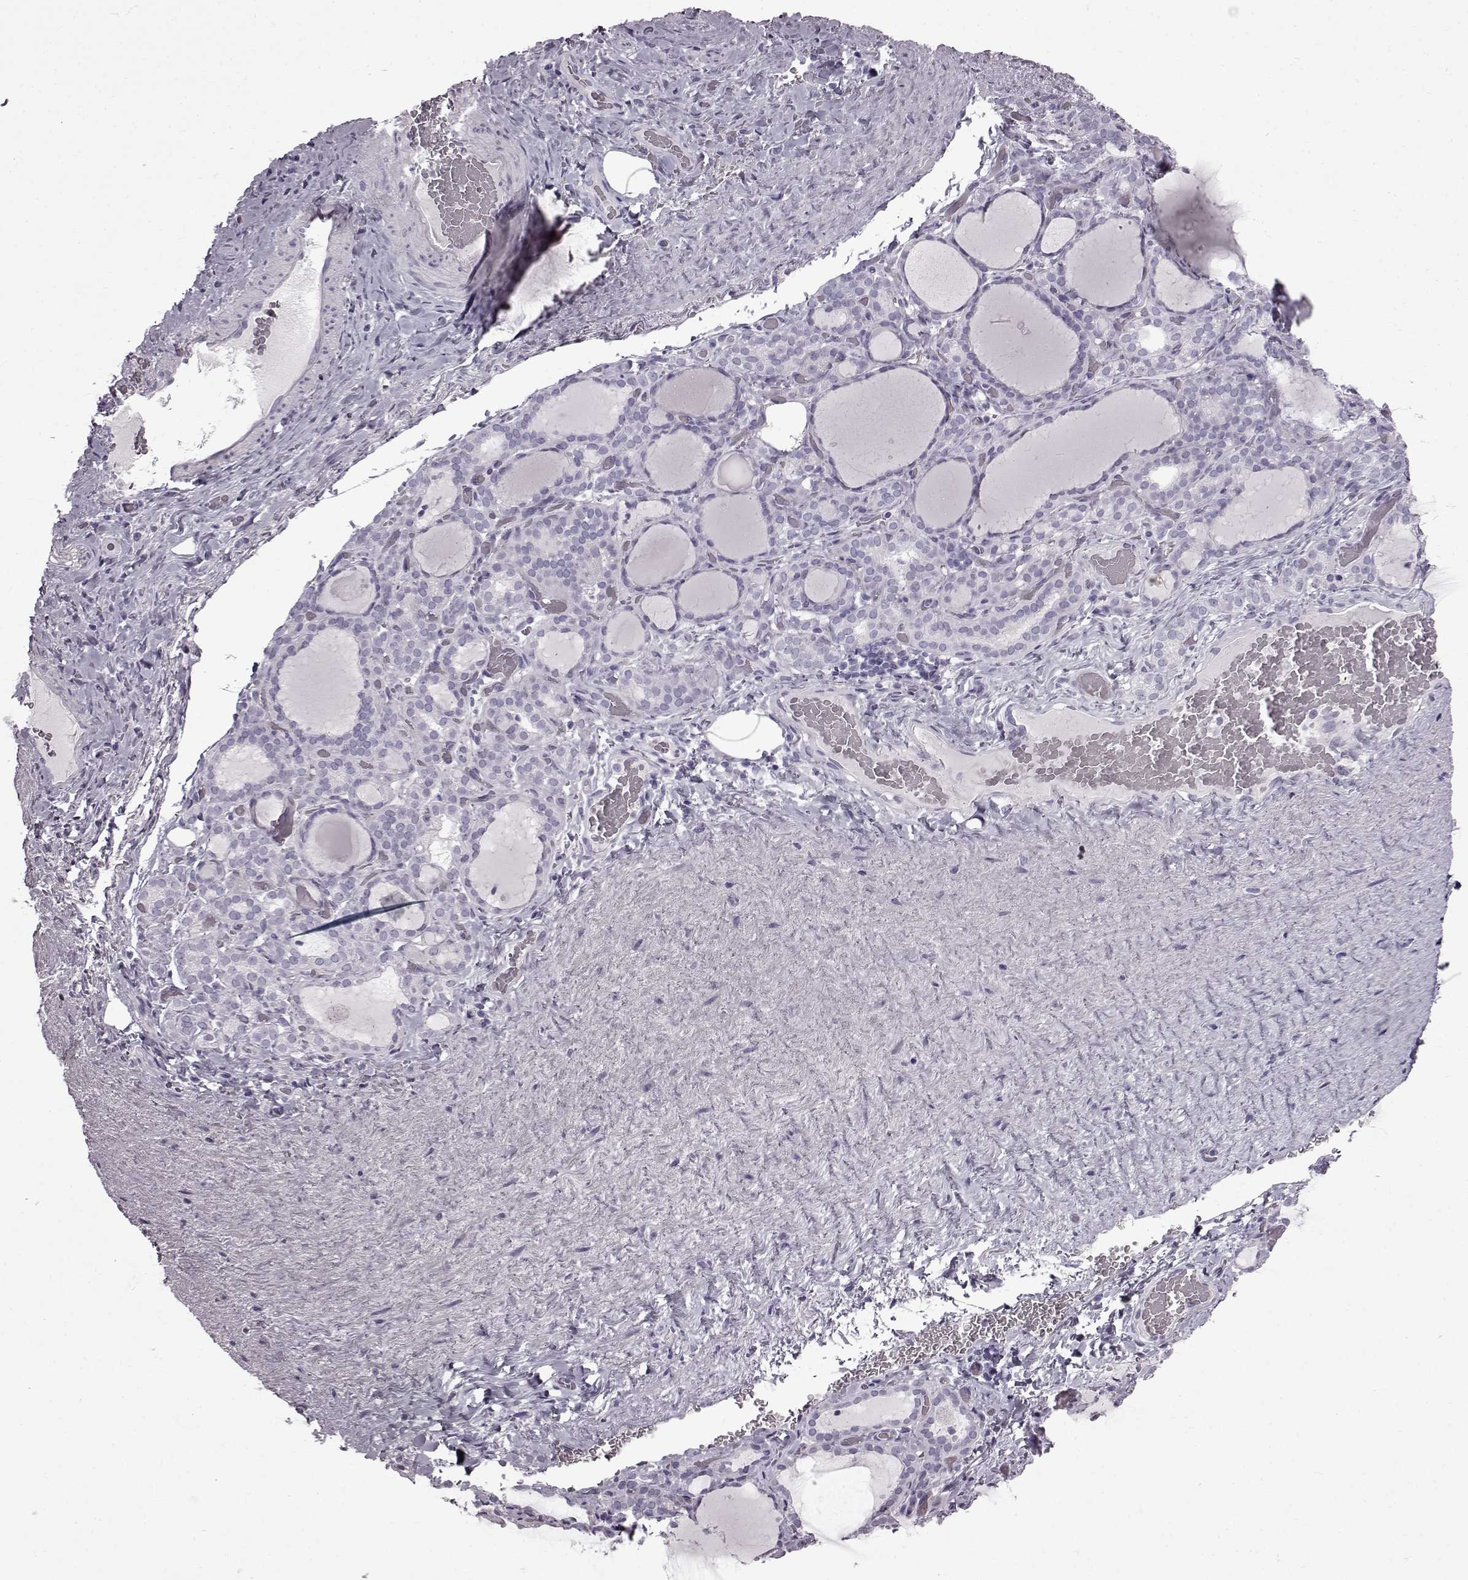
{"staining": {"intensity": "negative", "quantity": "none", "location": "none"}, "tissue": "thyroid gland", "cell_type": "Glandular cells", "image_type": "normal", "snomed": [{"axis": "morphology", "description": "Normal tissue, NOS"}, {"axis": "topography", "description": "Thyroid gland"}], "caption": "This photomicrograph is of benign thyroid gland stained with immunohistochemistry (IHC) to label a protein in brown with the nuclei are counter-stained blue. There is no staining in glandular cells. (Stains: DAB immunohistochemistry with hematoxylin counter stain, Microscopy: brightfield microscopy at high magnification).", "gene": "SLC28A2", "patient": {"sex": "female", "age": 22}}